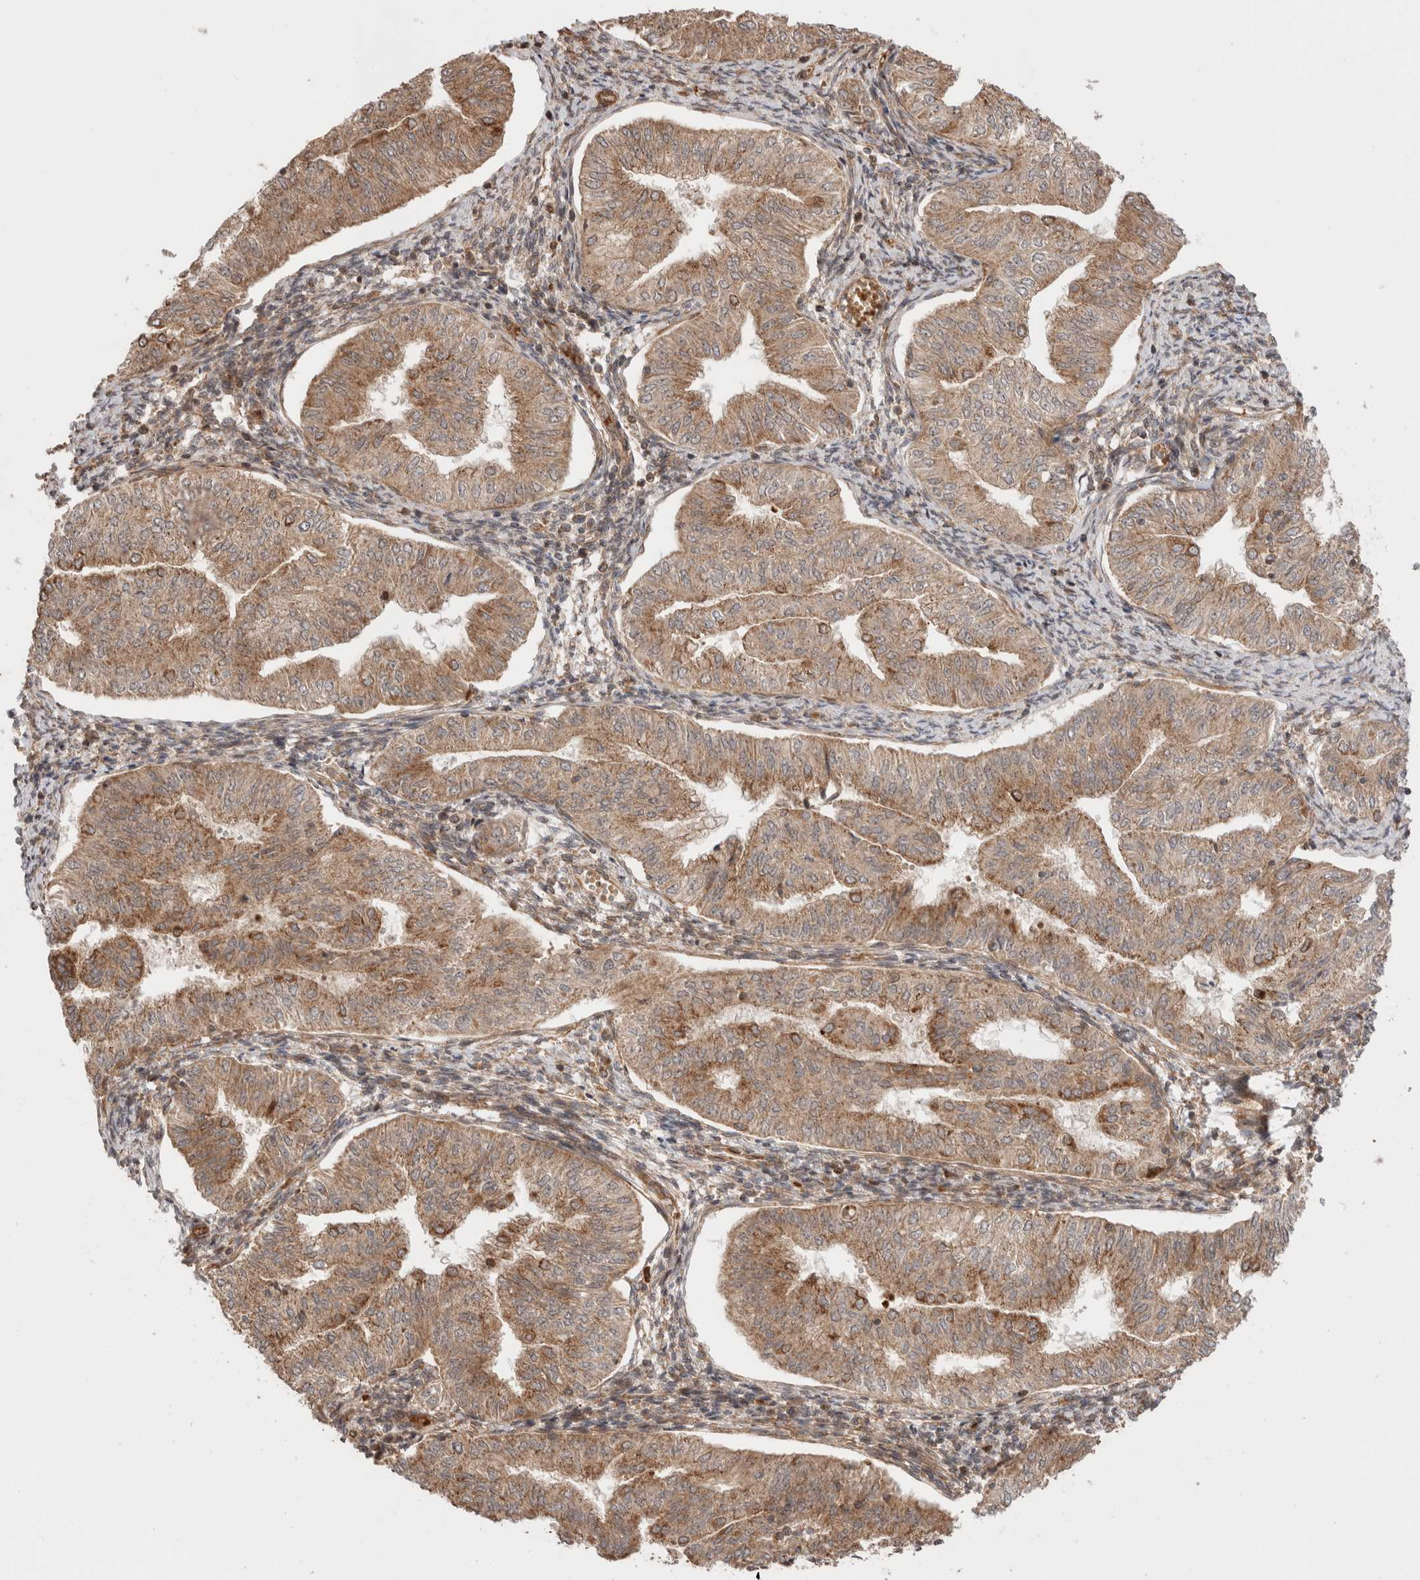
{"staining": {"intensity": "moderate", "quantity": ">75%", "location": "cytoplasmic/membranous"}, "tissue": "endometrial cancer", "cell_type": "Tumor cells", "image_type": "cancer", "snomed": [{"axis": "morphology", "description": "Normal tissue, NOS"}, {"axis": "morphology", "description": "Adenocarcinoma, NOS"}, {"axis": "topography", "description": "Endometrium"}], "caption": "Immunohistochemical staining of human endometrial cancer demonstrates moderate cytoplasmic/membranous protein staining in about >75% of tumor cells.", "gene": "ZNF649", "patient": {"sex": "female", "age": 53}}